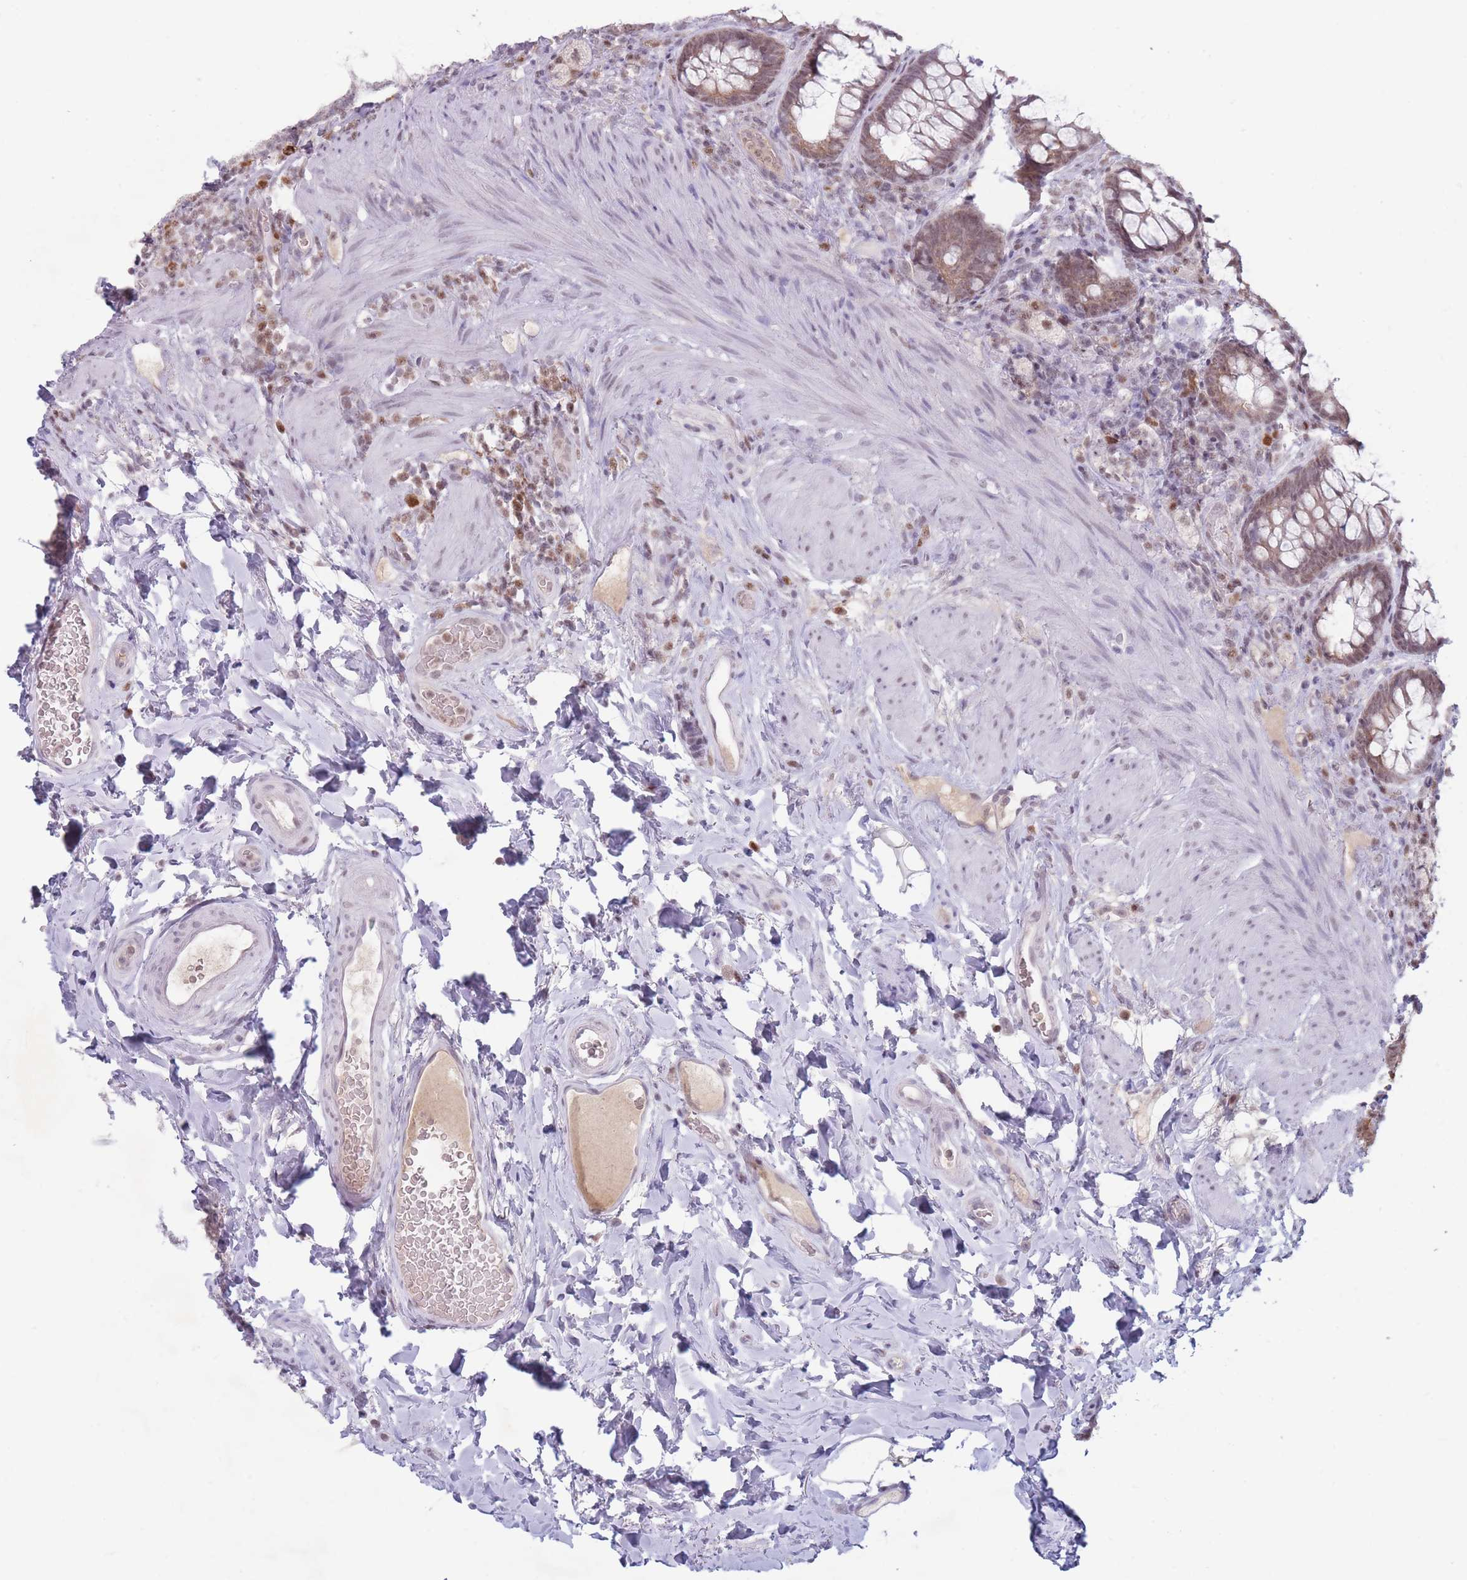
{"staining": {"intensity": "moderate", "quantity": ">75%", "location": "cytoplasmic/membranous,nuclear"}, "tissue": "rectum", "cell_type": "Glandular cells", "image_type": "normal", "snomed": [{"axis": "morphology", "description": "Normal tissue, NOS"}, {"axis": "topography", "description": "Rectum"}, {"axis": "topography", "description": "Peripheral nerve tissue"}], "caption": "A micrograph of human rectum stained for a protein reveals moderate cytoplasmic/membranous,nuclear brown staining in glandular cells.", "gene": "ARID3B", "patient": {"sex": "female", "age": 69}}